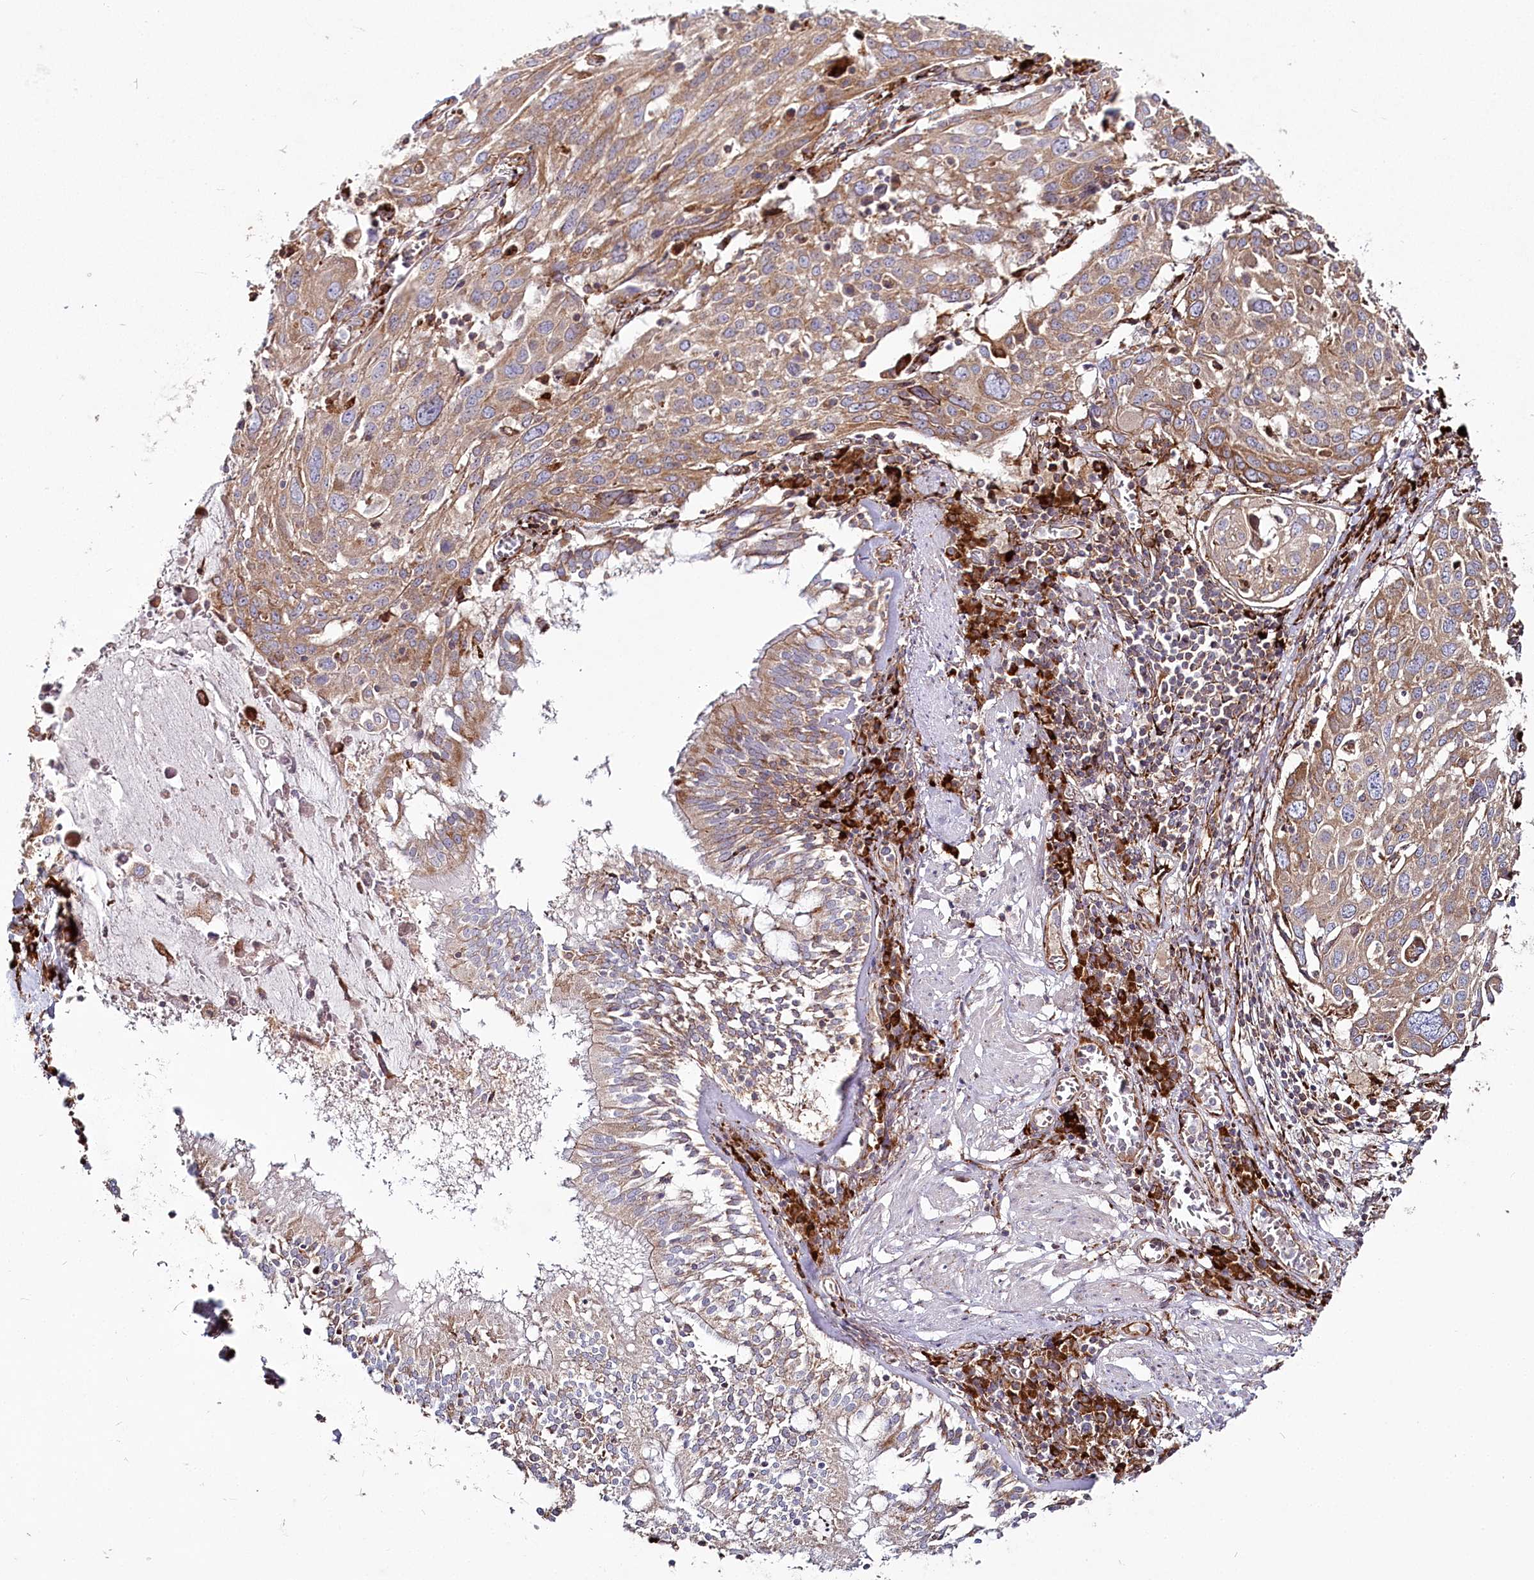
{"staining": {"intensity": "moderate", "quantity": ">75%", "location": "cytoplasmic/membranous"}, "tissue": "lung cancer", "cell_type": "Tumor cells", "image_type": "cancer", "snomed": [{"axis": "morphology", "description": "Squamous cell carcinoma, NOS"}, {"axis": "topography", "description": "Lung"}], "caption": "Moderate cytoplasmic/membranous expression is present in about >75% of tumor cells in lung cancer (squamous cell carcinoma).", "gene": "POGLUT1", "patient": {"sex": "male", "age": 65}}